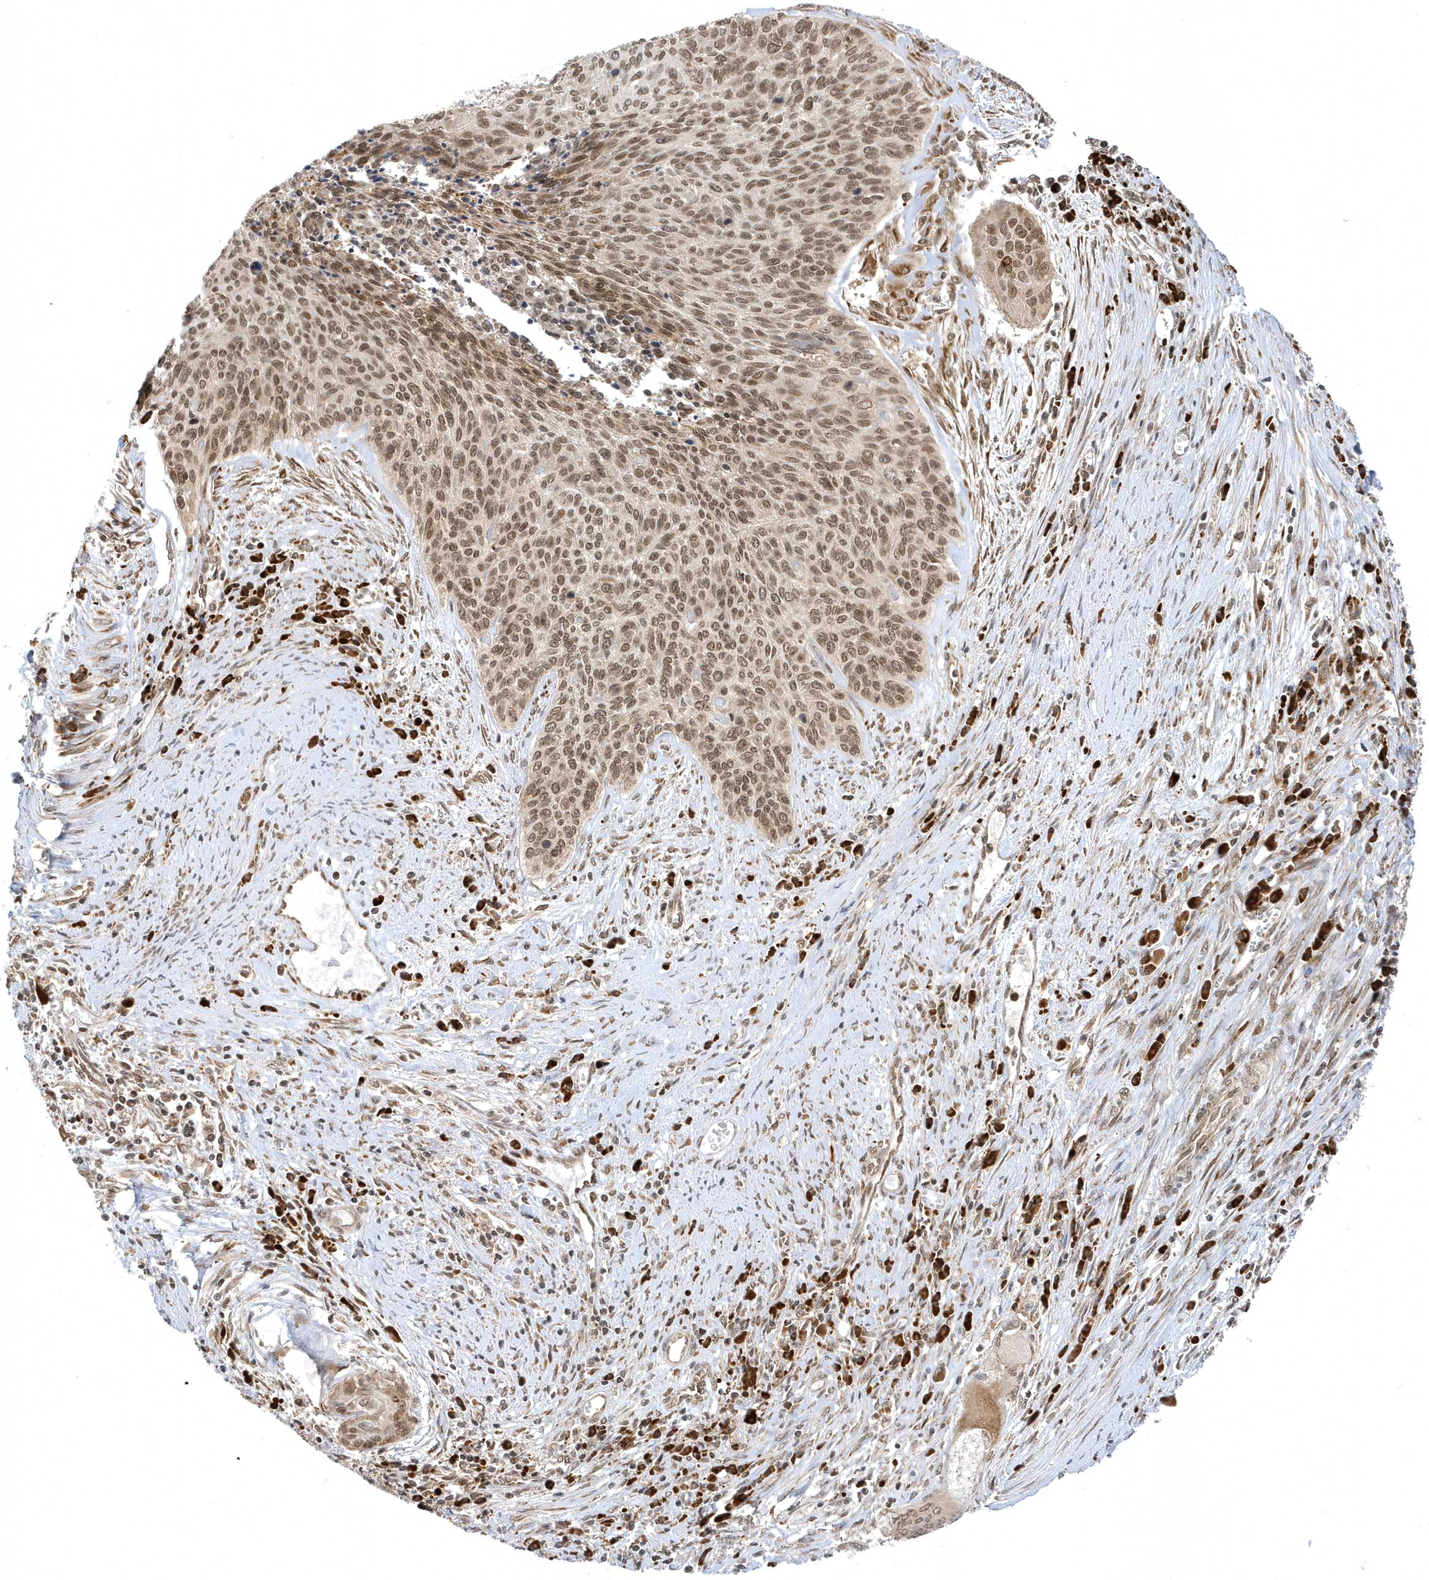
{"staining": {"intensity": "moderate", "quantity": ">75%", "location": "nuclear"}, "tissue": "cervical cancer", "cell_type": "Tumor cells", "image_type": "cancer", "snomed": [{"axis": "morphology", "description": "Squamous cell carcinoma, NOS"}, {"axis": "topography", "description": "Cervix"}], "caption": "IHC staining of squamous cell carcinoma (cervical), which displays medium levels of moderate nuclear staining in approximately >75% of tumor cells indicating moderate nuclear protein positivity. The staining was performed using DAB (brown) for protein detection and nuclei were counterstained in hematoxylin (blue).", "gene": "METTL21A", "patient": {"sex": "female", "age": 55}}